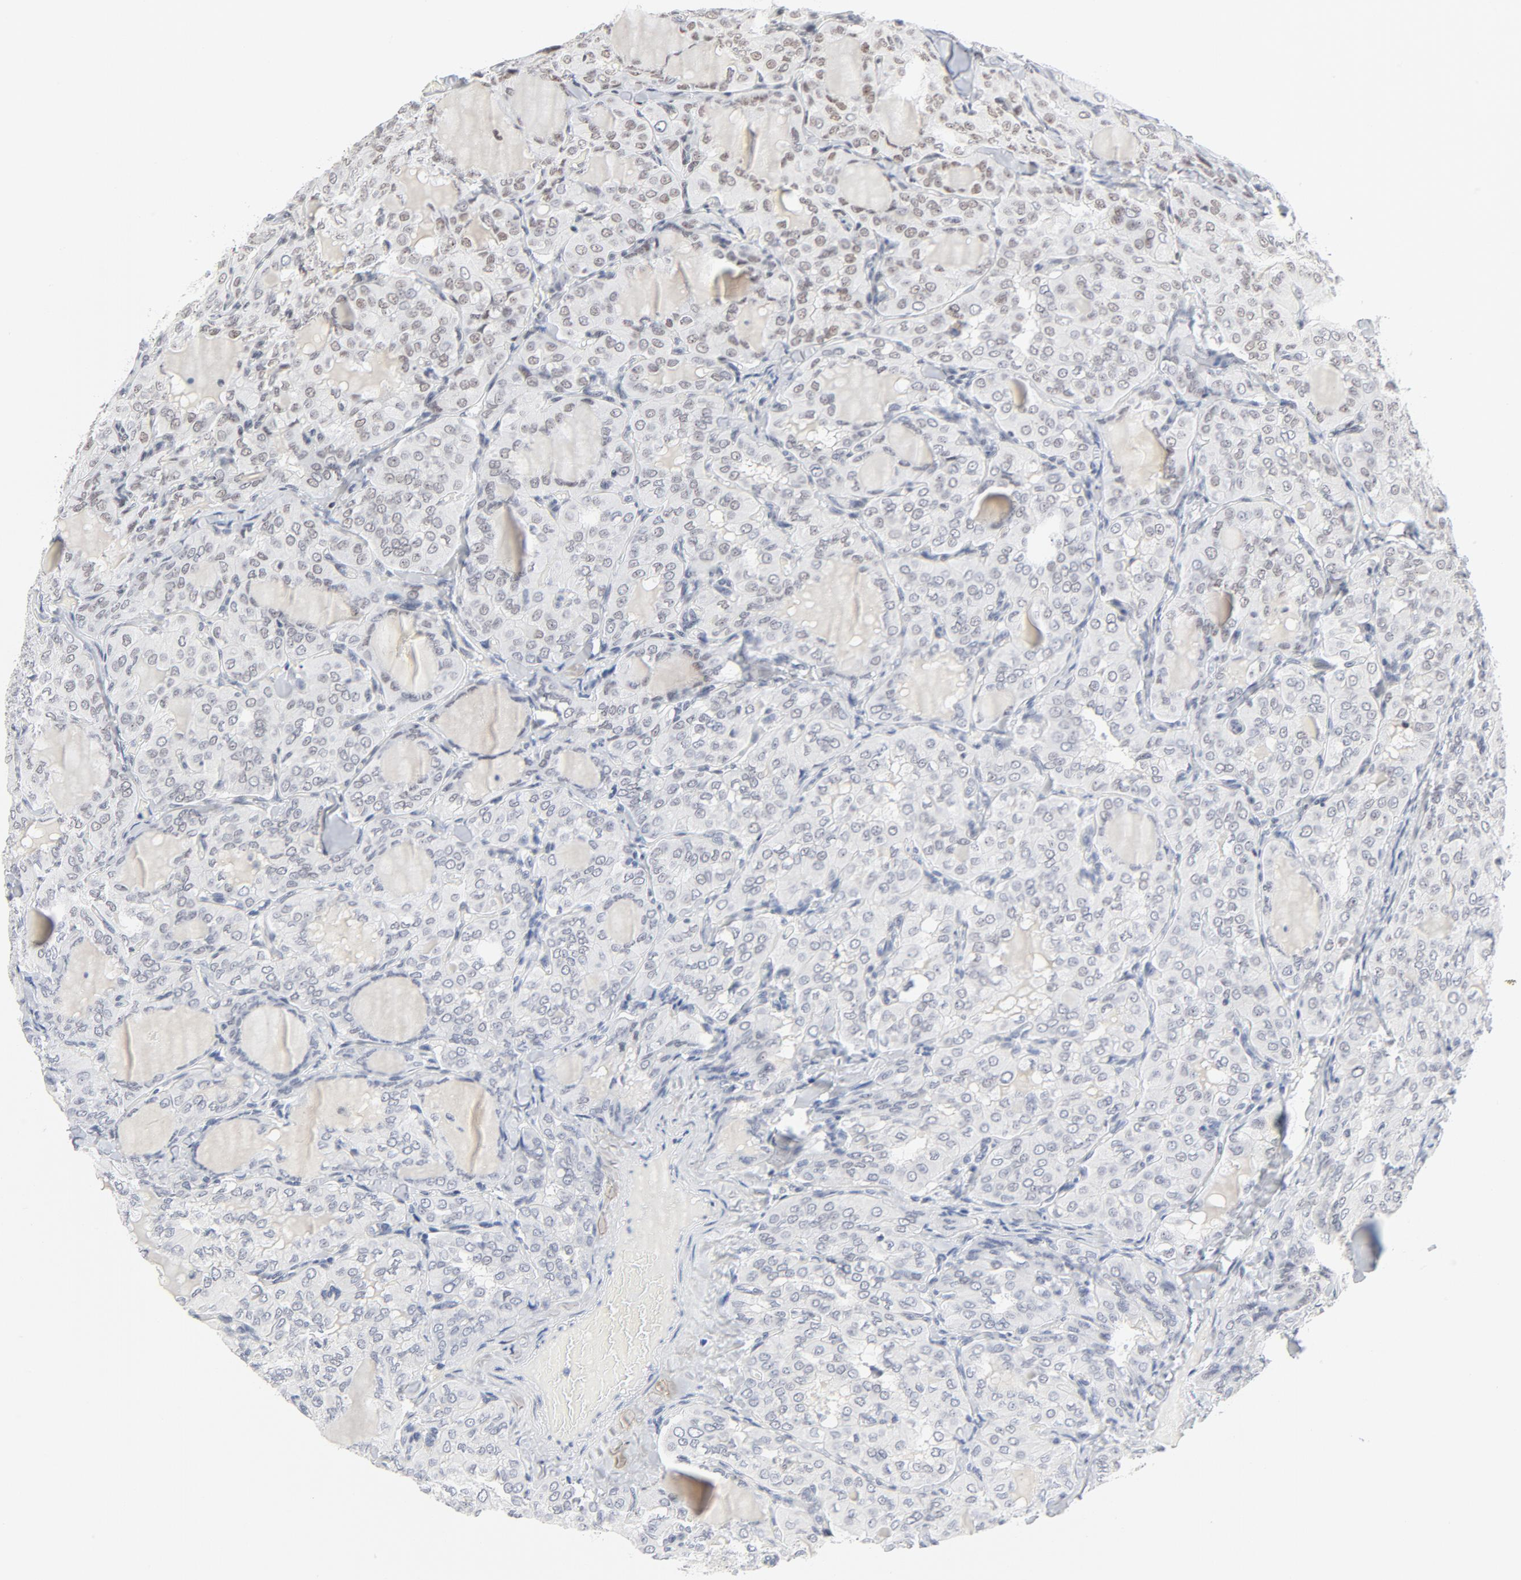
{"staining": {"intensity": "weak", "quantity": "<25%", "location": "nuclear"}, "tissue": "thyroid cancer", "cell_type": "Tumor cells", "image_type": "cancer", "snomed": [{"axis": "morphology", "description": "Papillary adenocarcinoma, NOS"}, {"axis": "topography", "description": "Thyroid gland"}], "caption": "An IHC image of papillary adenocarcinoma (thyroid) is shown. There is no staining in tumor cells of papillary adenocarcinoma (thyroid).", "gene": "GTF2H1", "patient": {"sex": "male", "age": 20}}